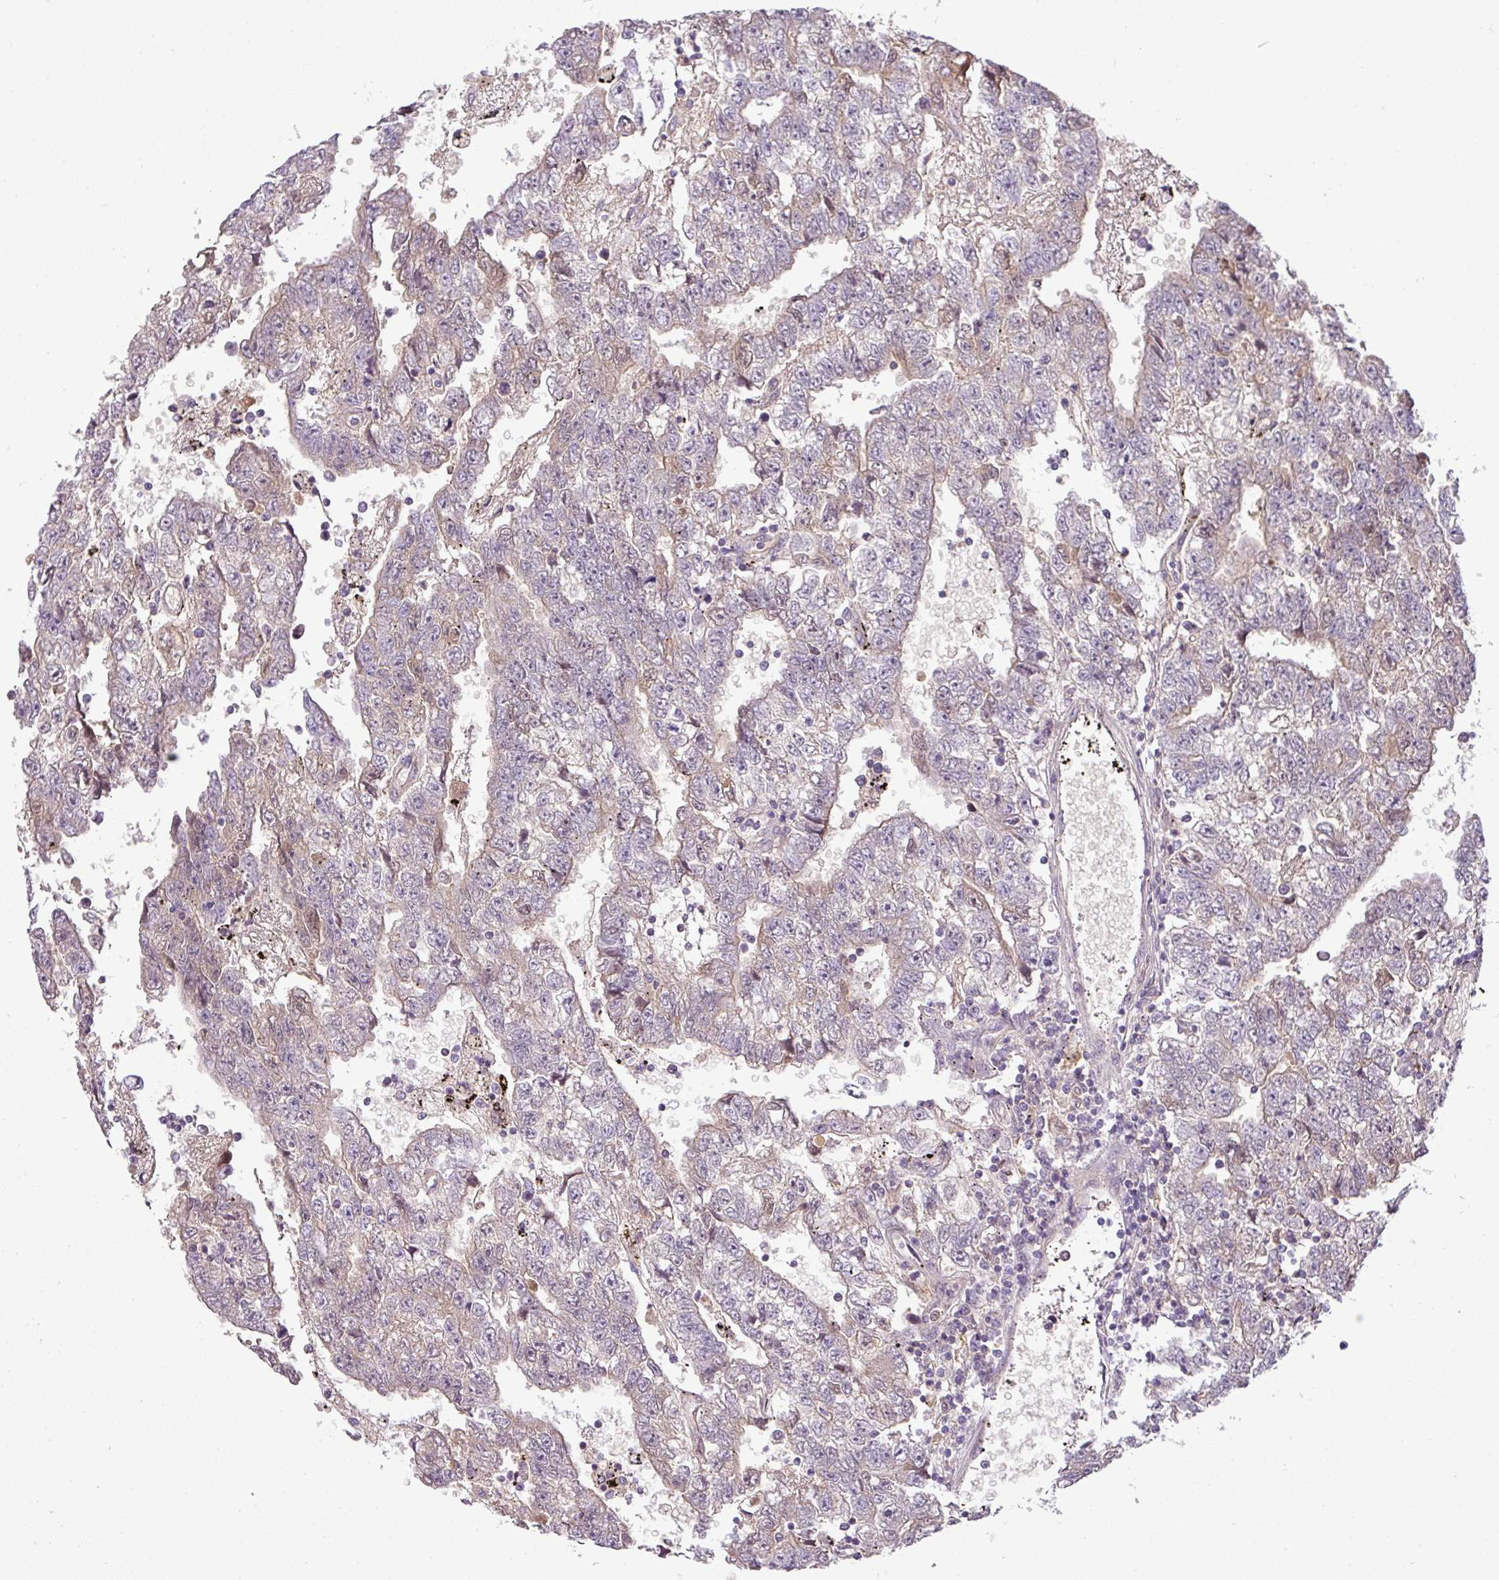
{"staining": {"intensity": "negative", "quantity": "none", "location": "none"}, "tissue": "testis cancer", "cell_type": "Tumor cells", "image_type": "cancer", "snomed": [{"axis": "morphology", "description": "Carcinoma, Embryonal, NOS"}, {"axis": "topography", "description": "Testis"}], "caption": "Immunohistochemical staining of human embryonal carcinoma (testis) shows no significant staining in tumor cells.", "gene": "C4B", "patient": {"sex": "male", "age": 25}}